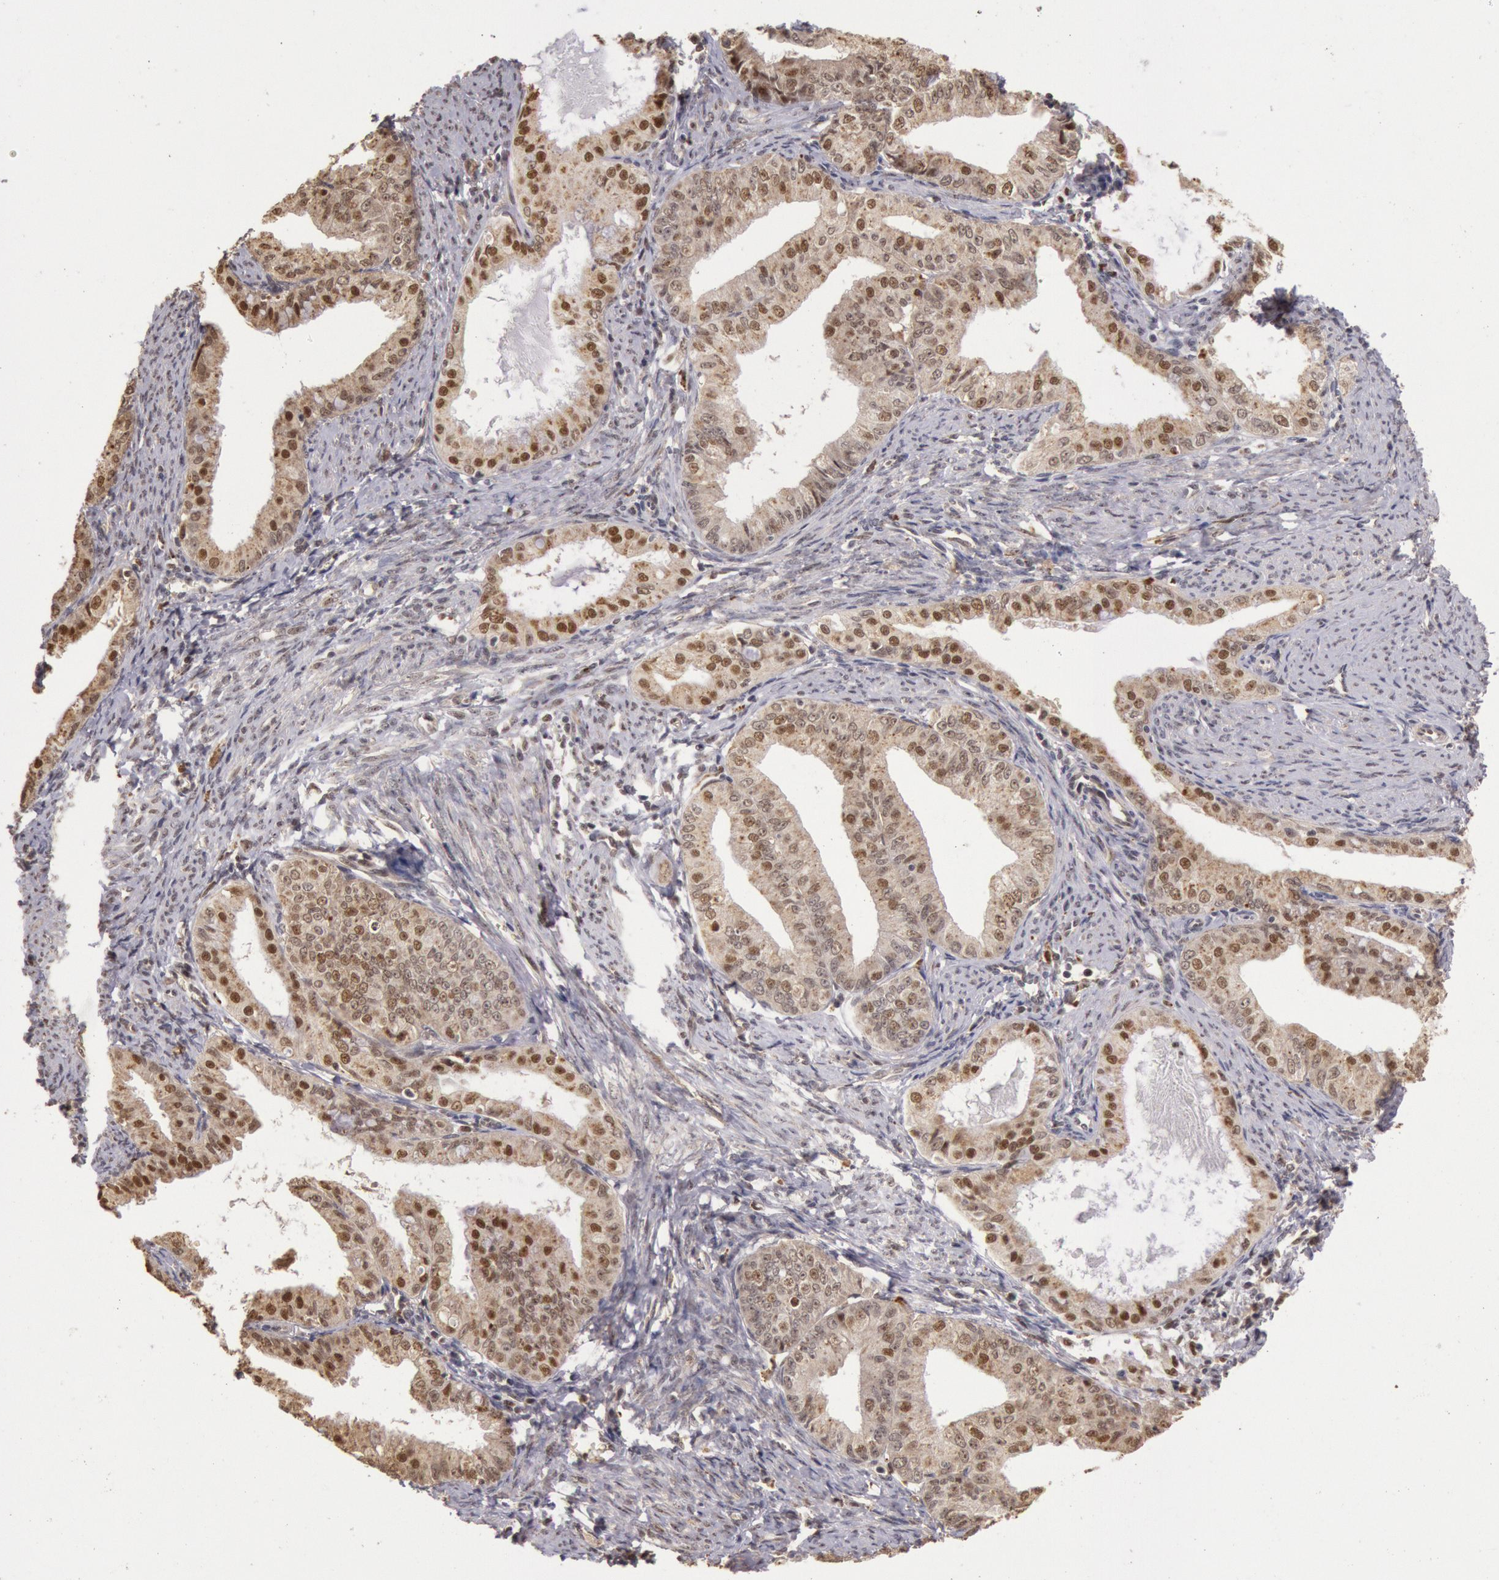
{"staining": {"intensity": "moderate", "quantity": "25%-75%", "location": "nuclear"}, "tissue": "endometrial cancer", "cell_type": "Tumor cells", "image_type": "cancer", "snomed": [{"axis": "morphology", "description": "Adenocarcinoma, NOS"}, {"axis": "topography", "description": "Endometrium"}], "caption": "Protein analysis of endometrial adenocarcinoma tissue displays moderate nuclear expression in approximately 25%-75% of tumor cells. (IHC, brightfield microscopy, high magnification).", "gene": "LIG4", "patient": {"sex": "female", "age": 76}}